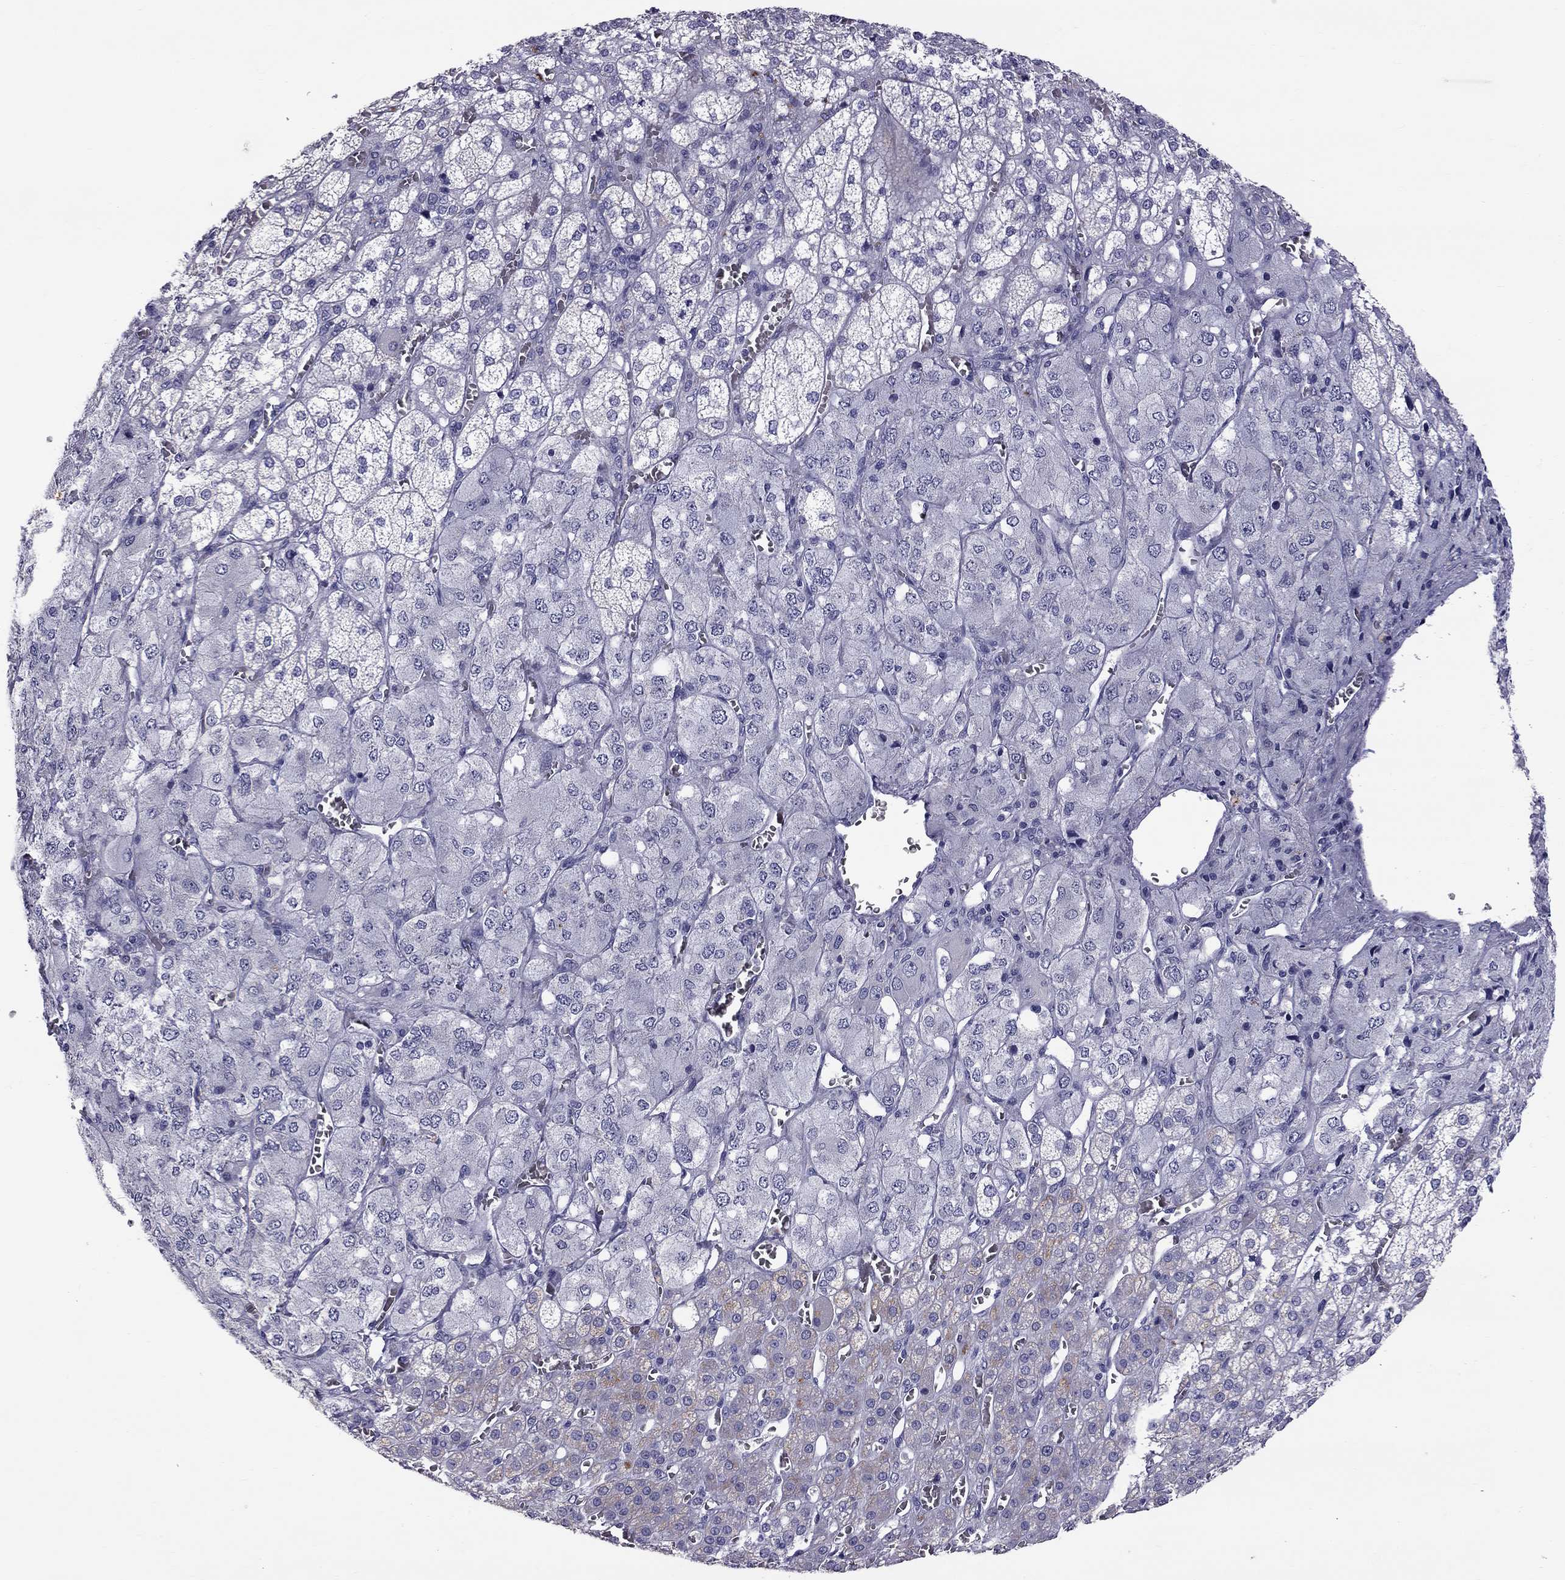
{"staining": {"intensity": "moderate", "quantity": "<25%", "location": "cytoplasmic/membranous"}, "tissue": "adrenal gland", "cell_type": "Glandular cells", "image_type": "normal", "snomed": [{"axis": "morphology", "description": "Normal tissue, NOS"}, {"axis": "topography", "description": "Adrenal gland"}], "caption": "Immunohistochemistry staining of benign adrenal gland, which demonstrates low levels of moderate cytoplasmic/membranous positivity in about <25% of glandular cells indicating moderate cytoplasmic/membranous protein positivity. The staining was performed using DAB (brown) for protein detection and nuclei were counterstained in hematoxylin (blue).", "gene": "CFAP91", "patient": {"sex": "female", "age": 60}}